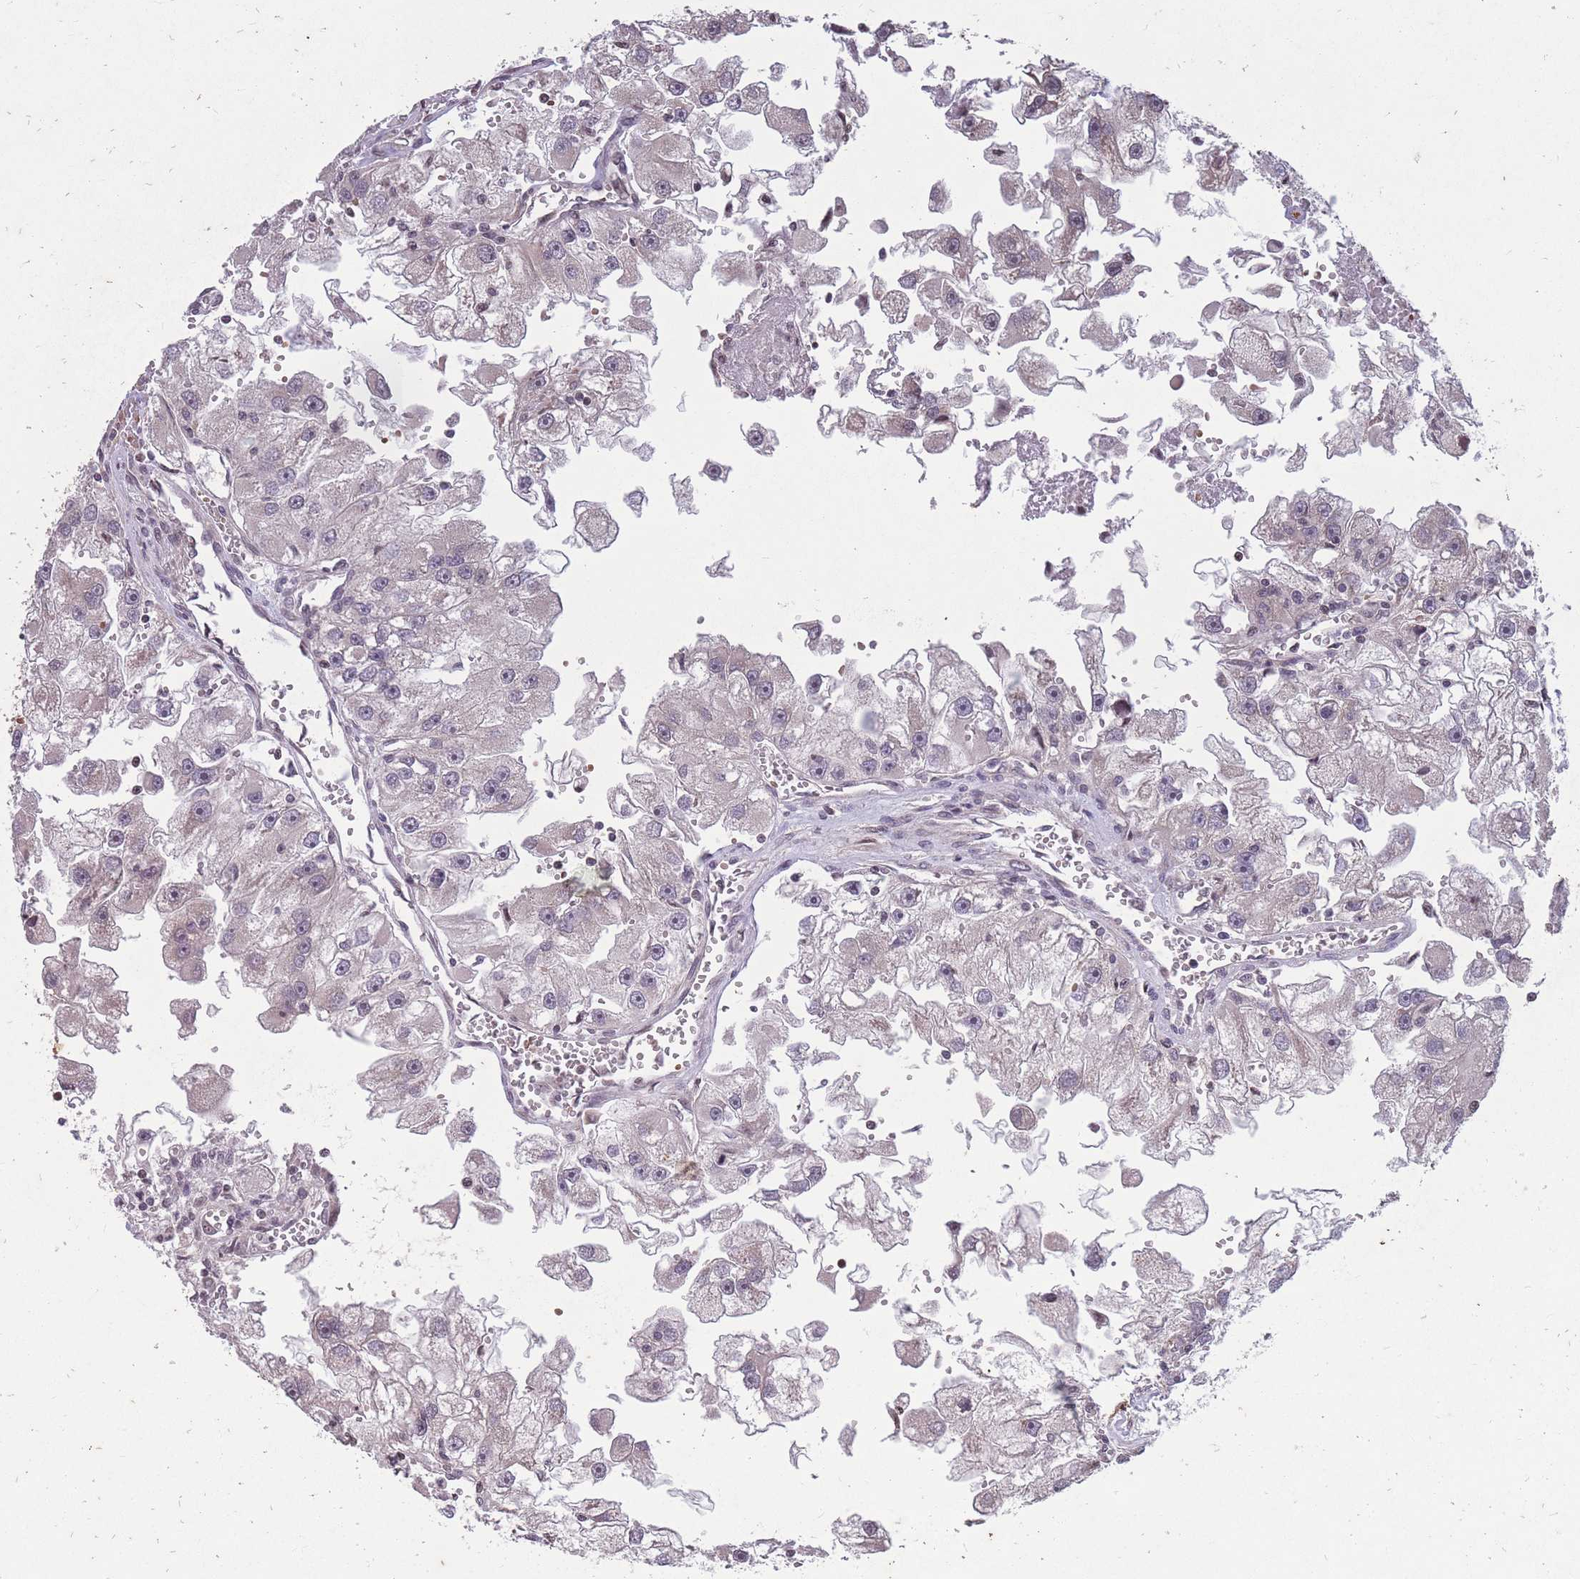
{"staining": {"intensity": "moderate", "quantity": "25%-75%", "location": "nuclear"}, "tissue": "renal cancer", "cell_type": "Tumor cells", "image_type": "cancer", "snomed": [{"axis": "morphology", "description": "Adenocarcinoma, NOS"}, {"axis": "topography", "description": "Kidney"}], "caption": "A photomicrograph of renal cancer (adenocarcinoma) stained for a protein exhibits moderate nuclear brown staining in tumor cells.", "gene": "GGT5", "patient": {"sex": "male", "age": 63}}